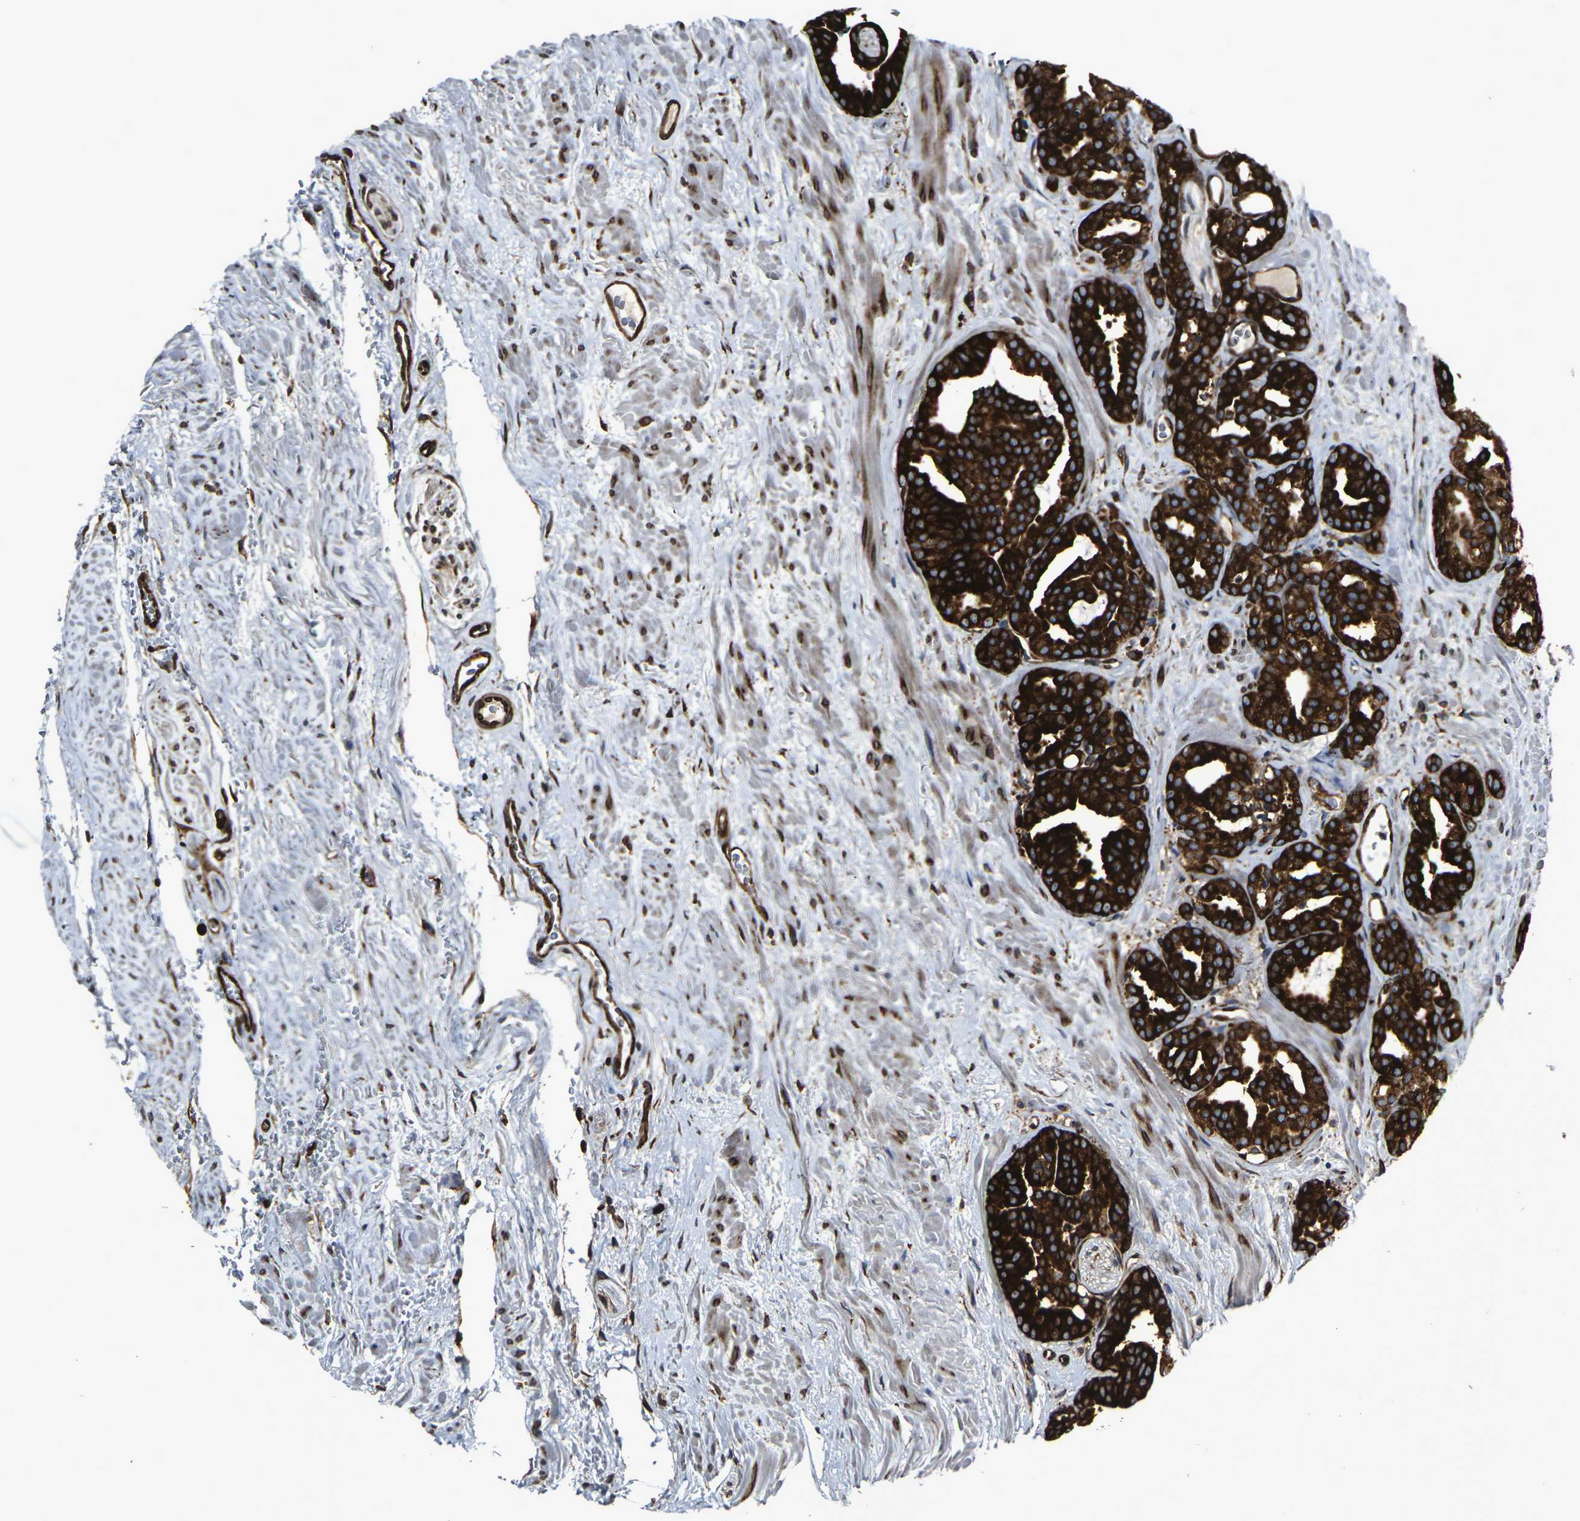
{"staining": {"intensity": "strong", "quantity": ">75%", "location": "cytoplasmic/membranous"}, "tissue": "prostate cancer", "cell_type": "Tumor cells", "image_type": "cancer", "snomed": [{"axis": "morphology", "description": "Adenocarcinoma, Low grade"}, {"axis": "topography", "description": "Prostate"}], "caption": "Tumor cells show high levels of strong cytoplasmic/membranous staining in approximately >75% of cells in human prostate cancer (adenocarcinoma (low-grade)). The staining is performed using DAB brown chromogen to label protein expression. The nuclei are counter-stained blue using hematoxylin.", "gene": "MARCHF2", "patient": {"sex": "male", "age": 63}}